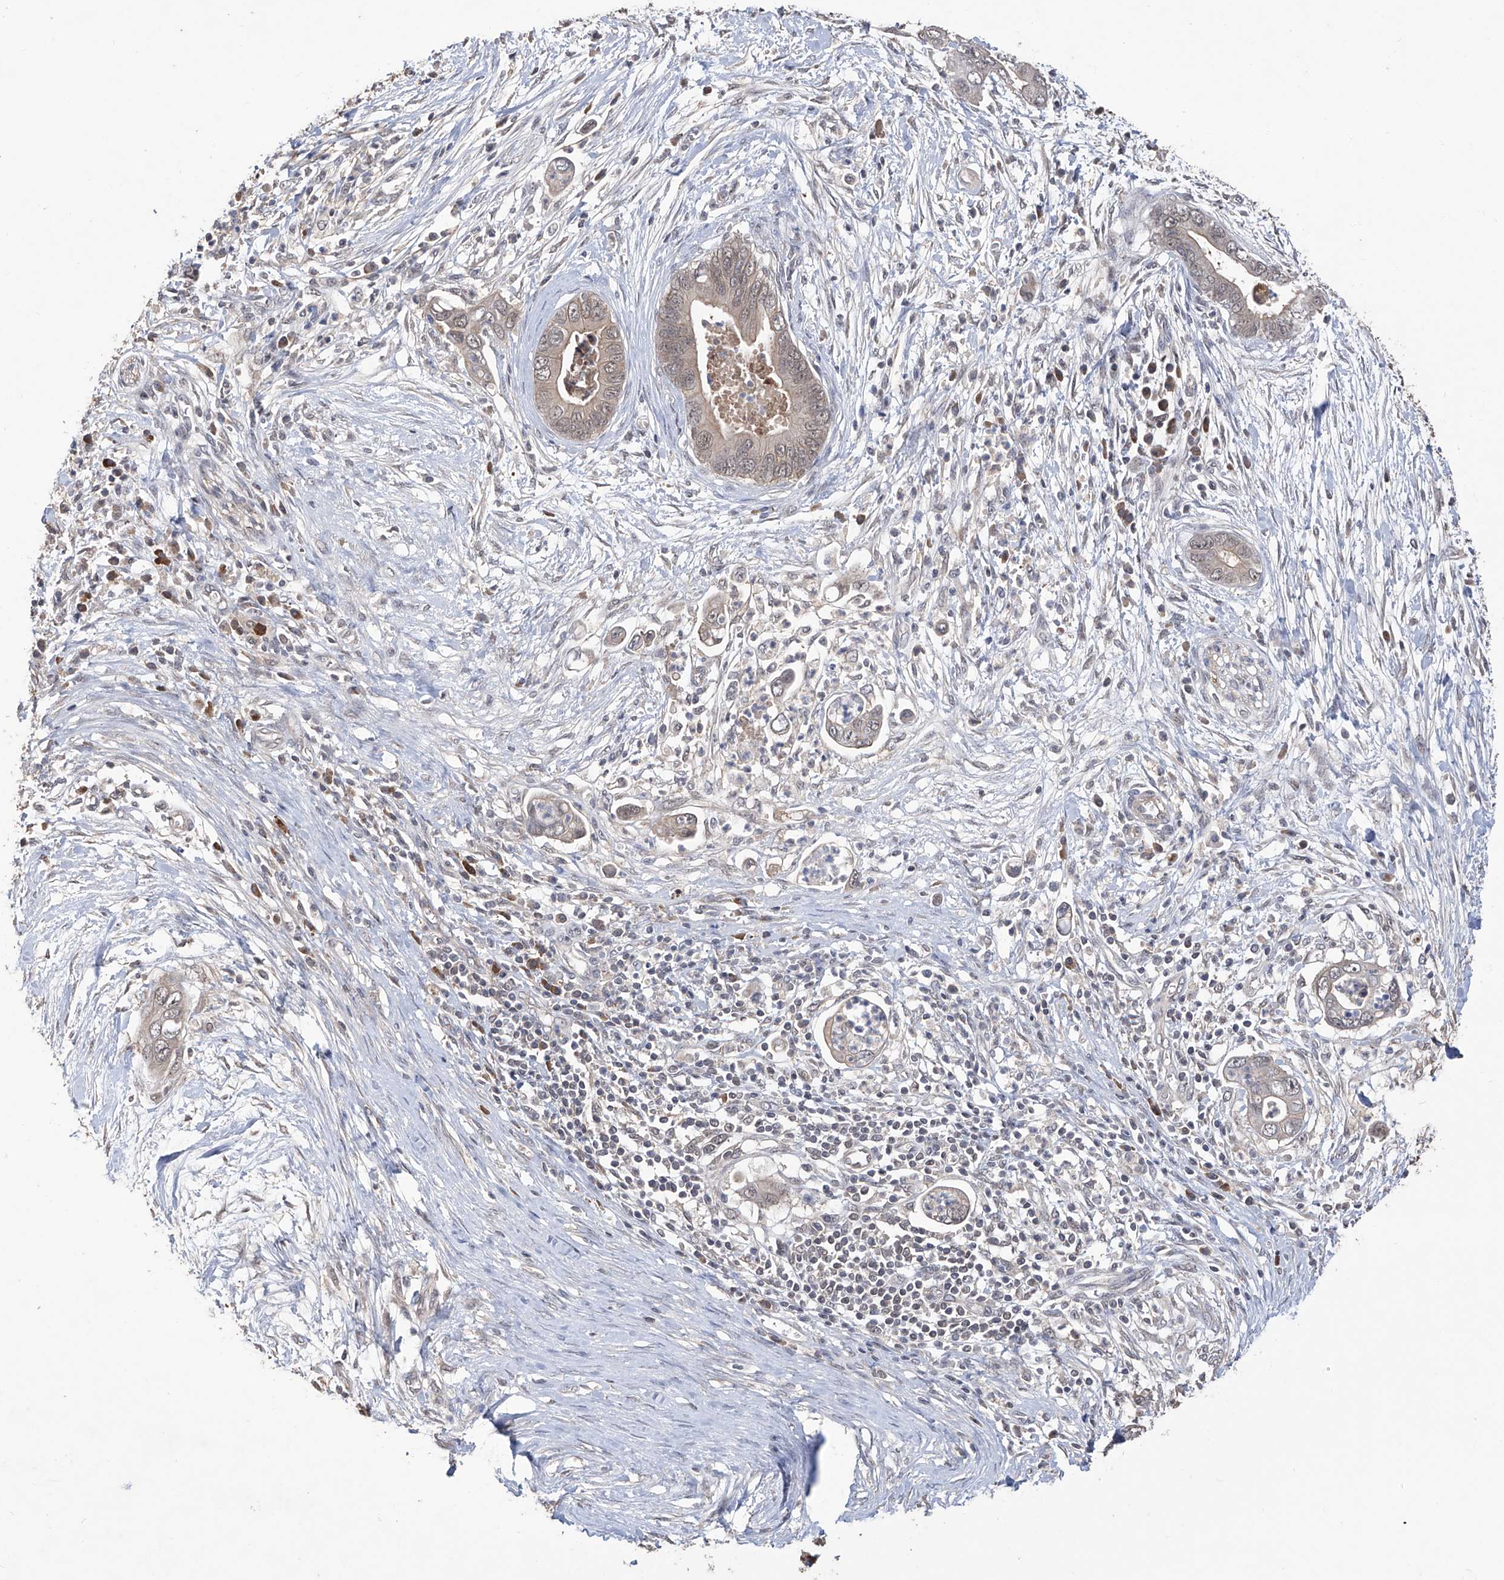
{"staining": {"intensity": "weak", "quantity": "25%-75%", "location": "cytoplasmic/membranous"}, "tissue": "pancreatic cancer", "cell_type": "Tumor cells", "image_type": "cancer", "snomed": [{"axis": "morphology", "description": "Adenocarcinoma, NOS"}, {"axis": "topography", "description": "Pancreas"}], "caption": "Tumor cells display low levels of weak cytoplasmic/membranous staining in approximately 25%-75% of cells in pancreatic cancer (adenocarcinoma). Nuclei are stained in blue.", "gene": "LYSMD4", "patient": {"sex": "male", "age": 75}}